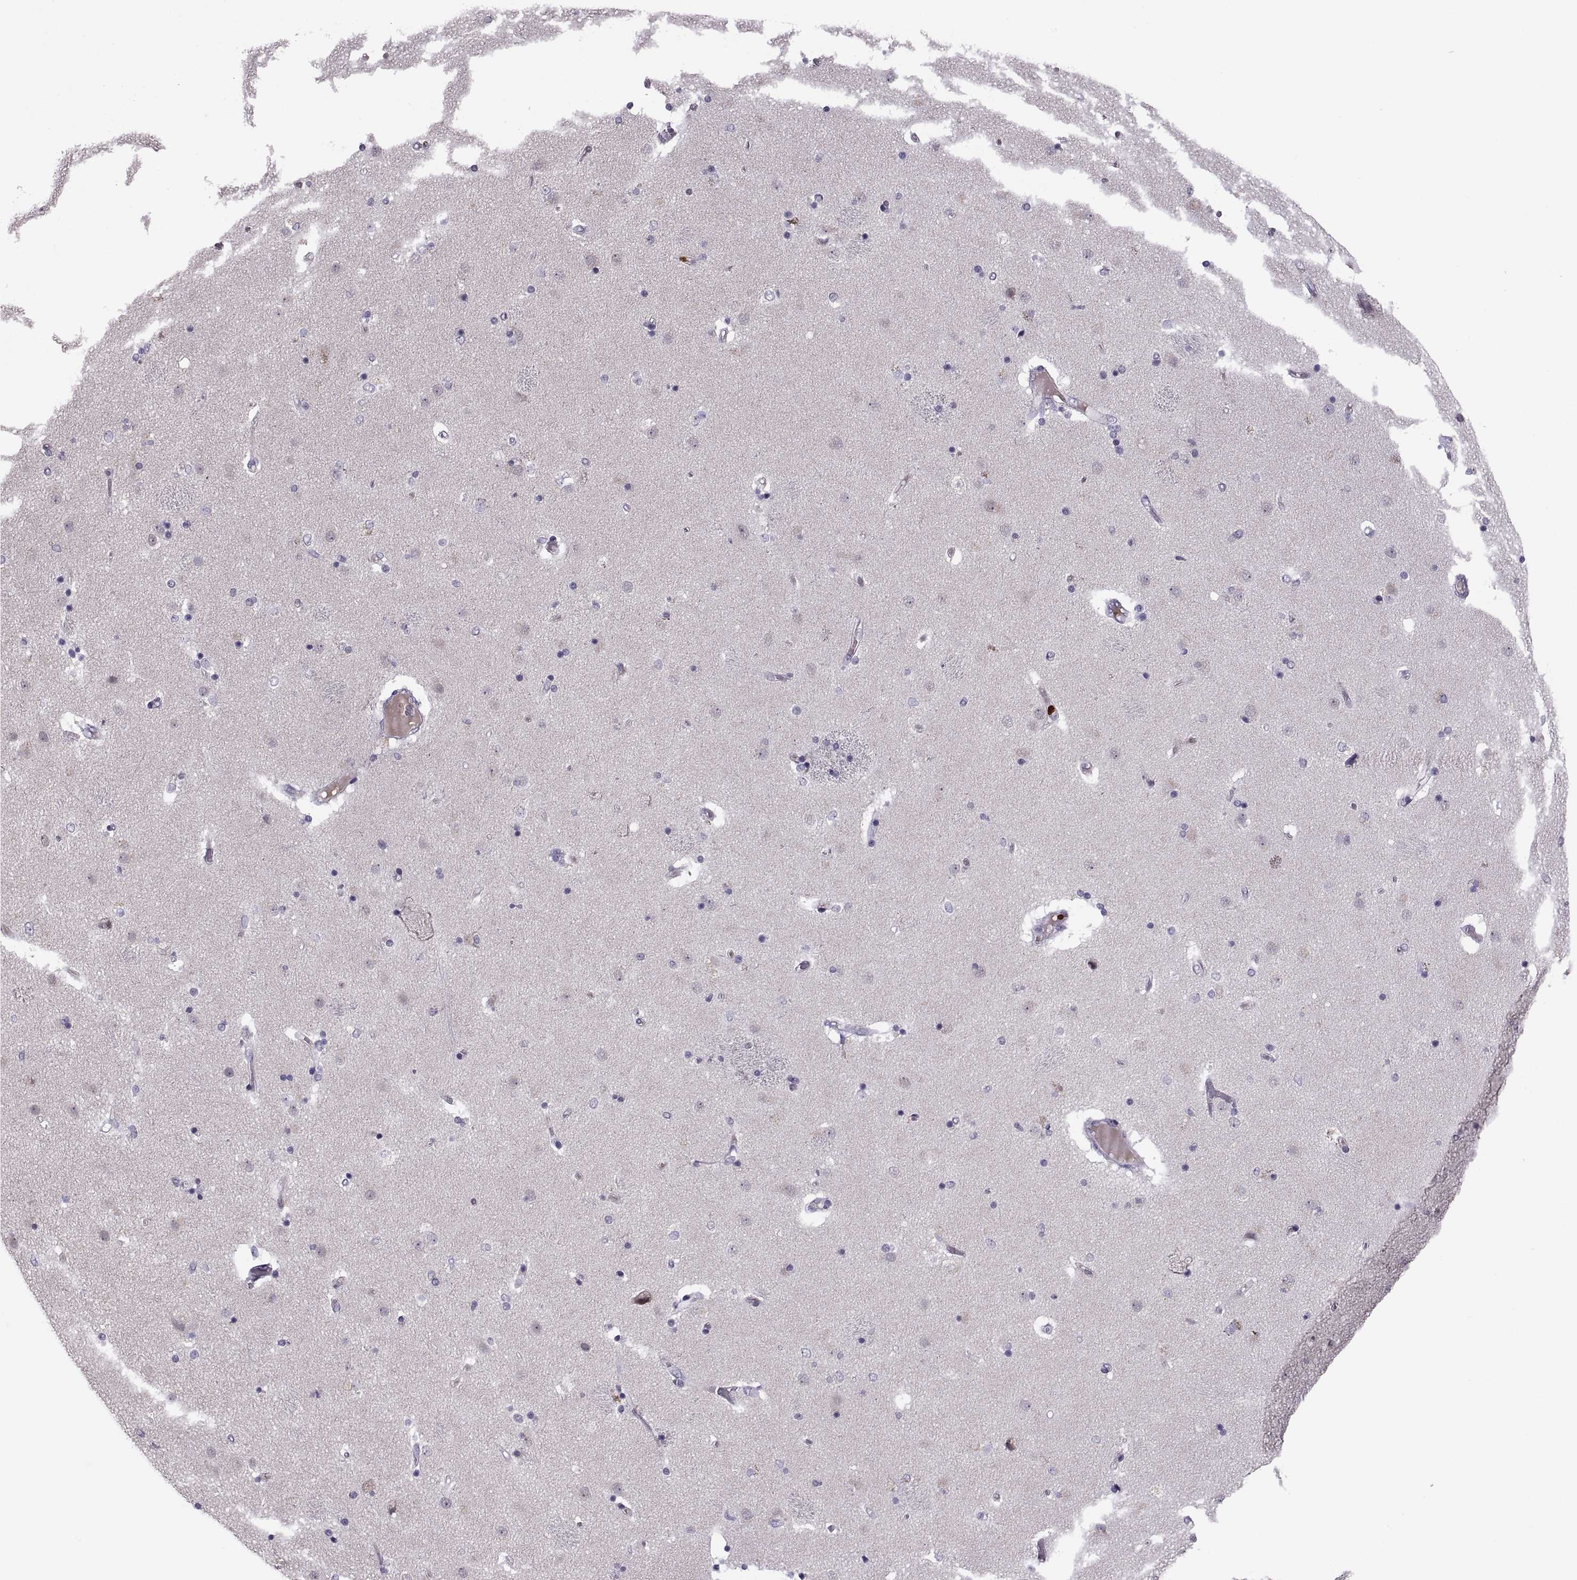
{"staining": {"intensity": "negative", "quantity": "none", "location": "none"}, "tissue": "caudate", "cell_type": "Glial cells", "image_type": "normal", "snomed": [{"axis": "morphology", "description": "Normal tissue, NOS"}, {"axis": "topography", "description": "Lateral ventricle wall"}], "caption": "A high-resolution image shows IHC staining of unremarkable caudate, which exhibits no significant positivity in glial cells.", "gene": "ADH6", "patient": {"sex": "female", "age": 71}}